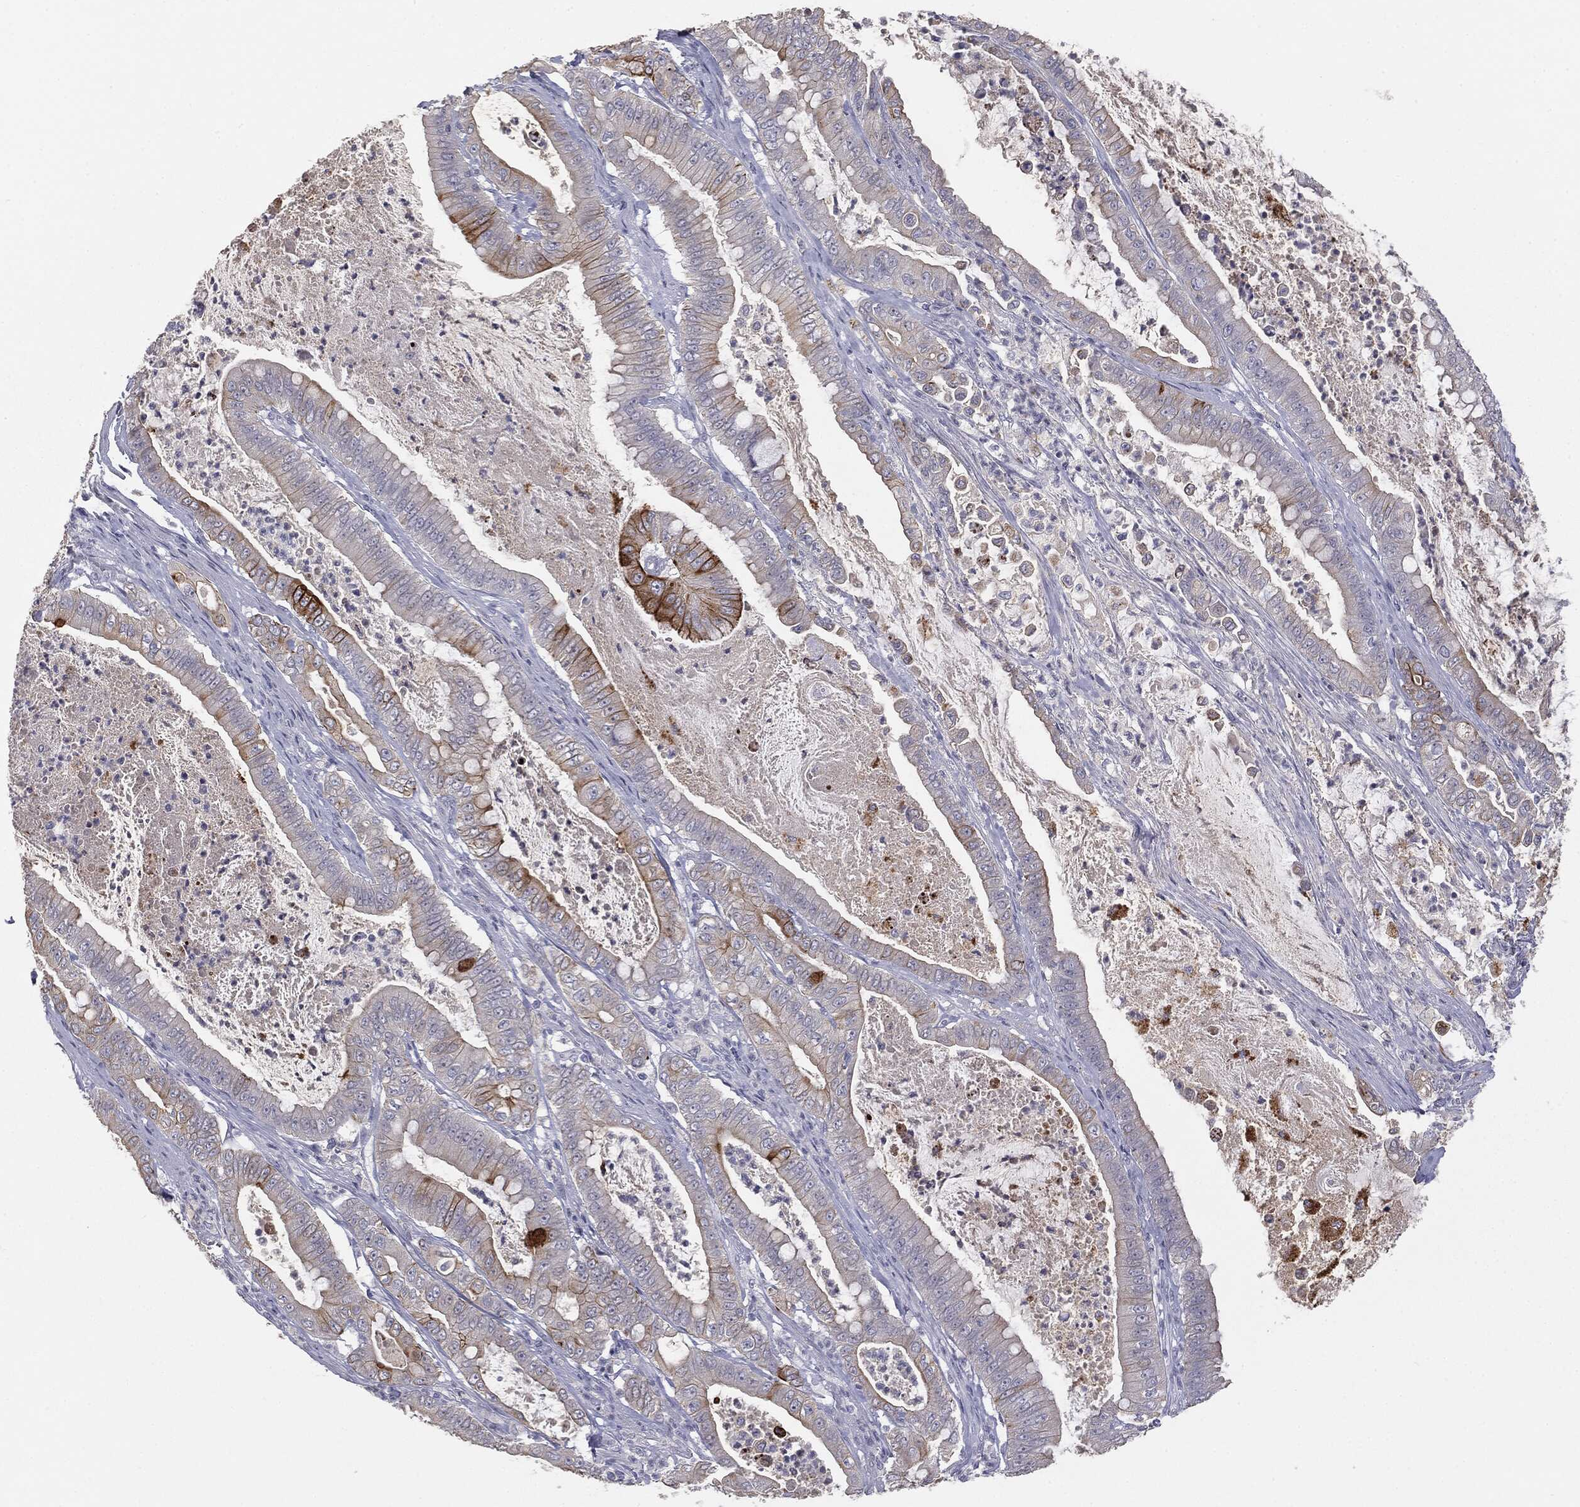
{"staining": {"intensity": "strong", "quantity": "<25%", "location": "cytoplasmic/membranous"}, "tissue": "pancreatic cancer", "cell_type": "Tumor cells", "image_type": "cancer", "snomed": [{"axis": "morphology", "description": "Adenocarcinoma, NOS"}, {"axis": "topography", "description": "Pancreas"}], "caption": "Strong cytoplasmic/membranous protein positivity is seen in about <25% of tumor cells in pancreatic adenocarcinoma. (DAB (3,3'-diaminobenzidine) IHC with brightfield microscopy, high magnification).", "gene": "MUC1", "patient": {"sex": "male", "age": 71}}